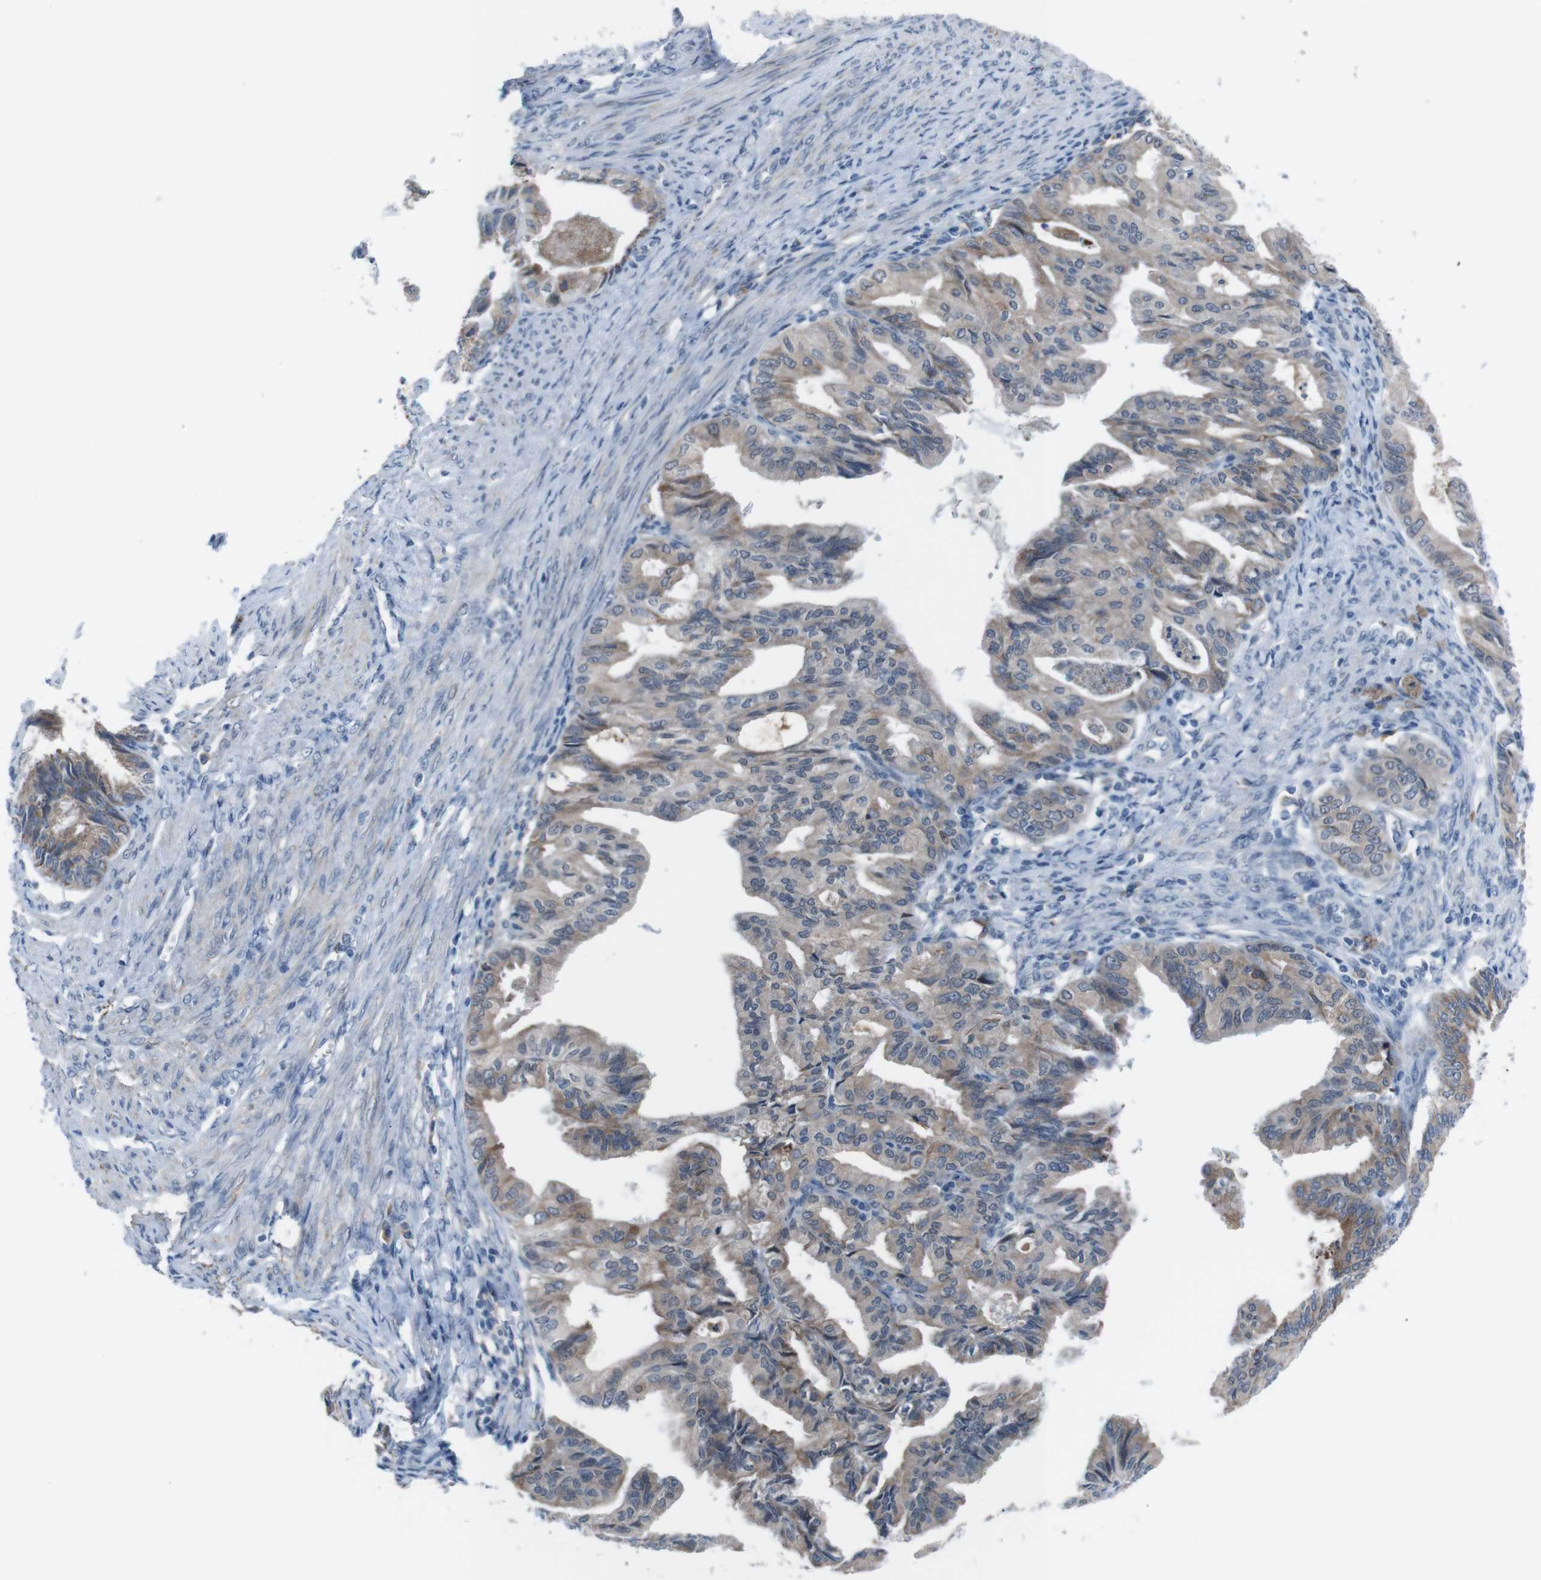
{"staining": {"intensity": "weak", "quantity": ">75%", "location": "cytoplasmic/membranous"}, "tissue": "endometrial cancer", "cell_type": "Tumor cells", "image_type": "cancer", "snomed": [{"axis": "morphology", "description": "Adenocarcinoma, NOS"}, {"axis": "topography", "description": "Endometrium"}], "caption": "Human endometrial cancer stained with a brown dye displays weak cytoplasmic/membranous positive positivity in approximately >75% of tumor cells.", "gene": "CDH22", "patient": {"sex": "female", "age": 86}}